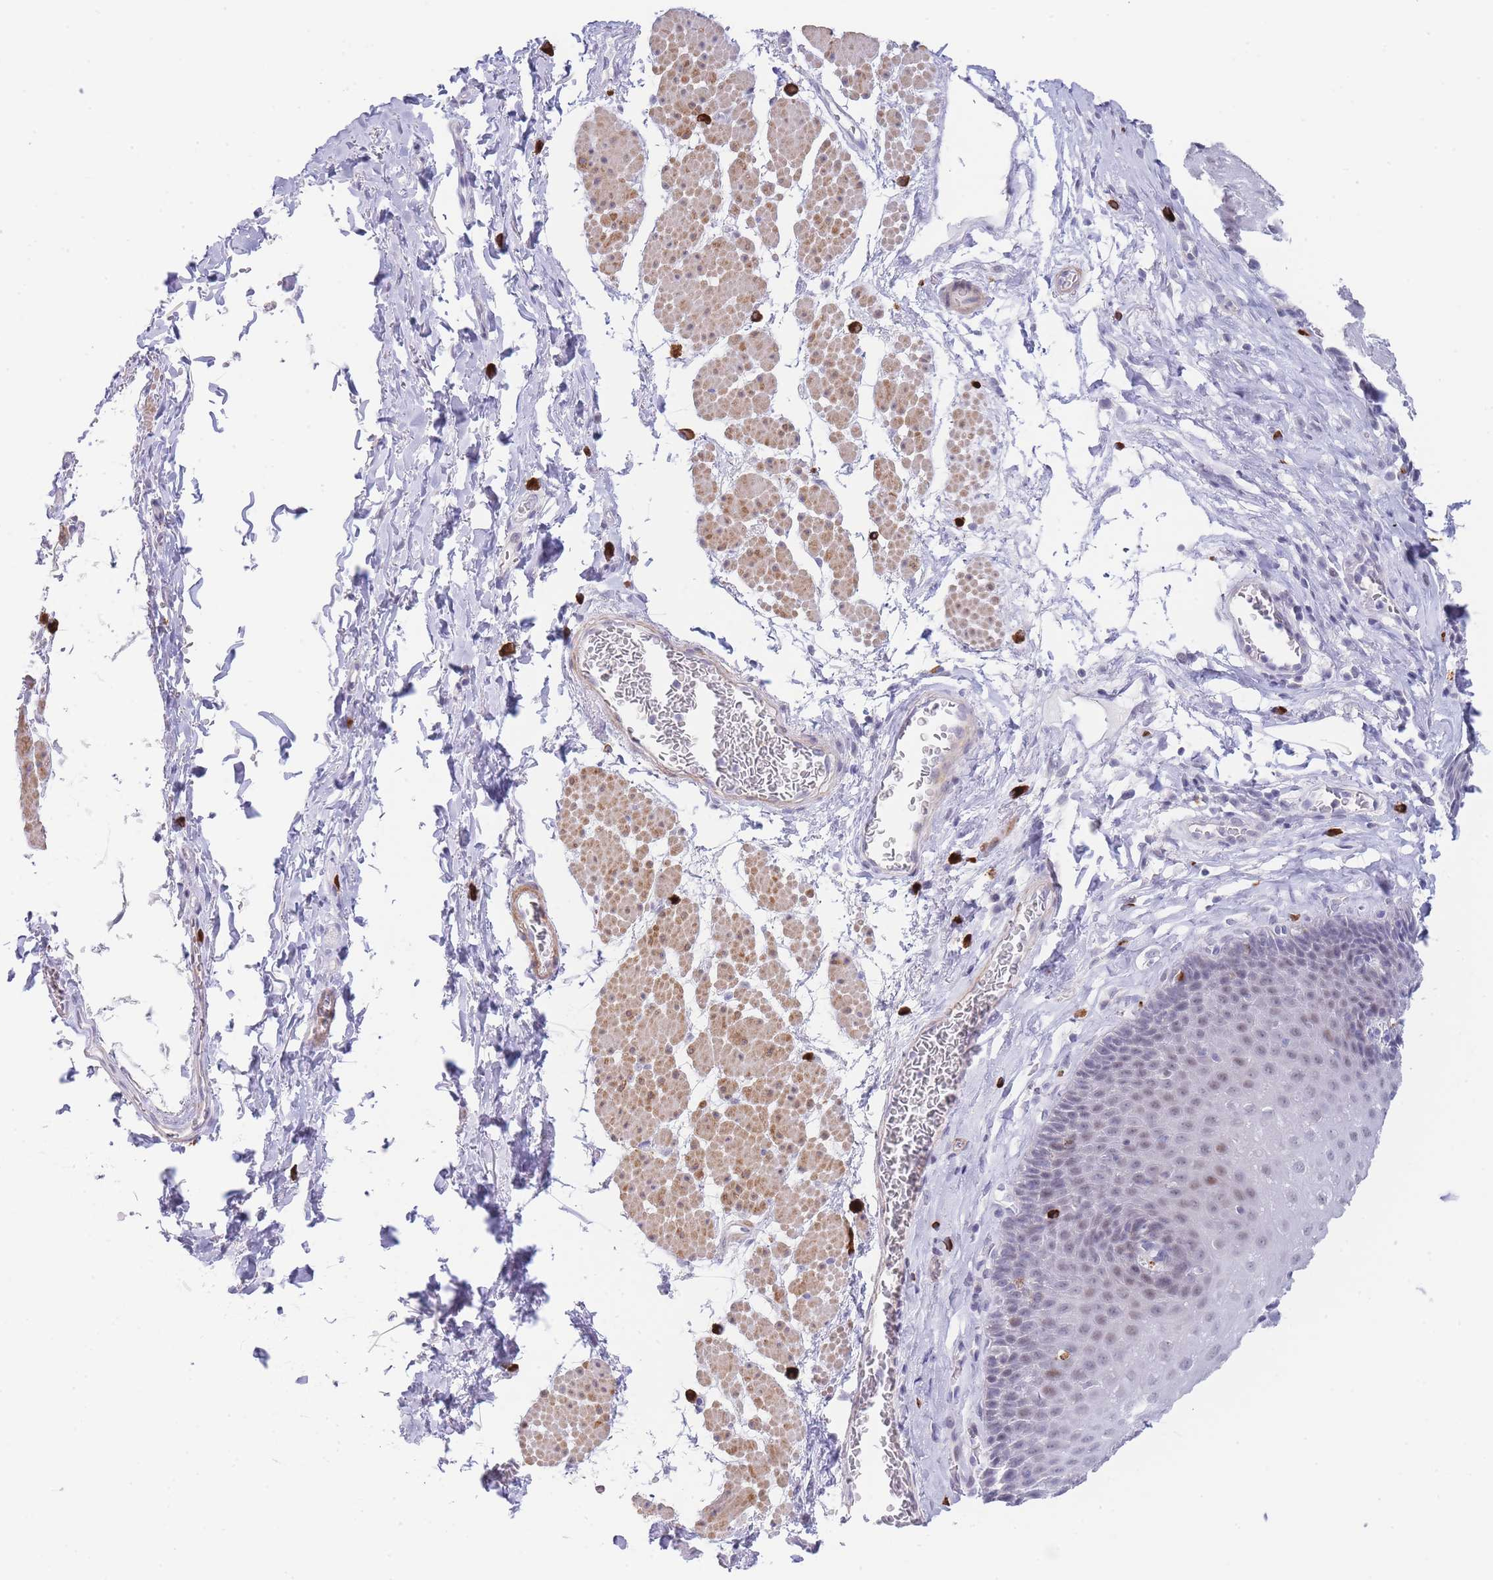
{"staining": {"intensity": "weak", "quantity": "<25%", "location": "nuclear"}, "tissue": "esophagus", "cell_type": "Squamous epithelial cells", "image_type": "normal", "snomed": [{"axis": "morphology", "description": "Normal tissue, NOS"}, {"axis": "topography", "description": "Esophagus"}], "caption": "Protein analysis of unremarkable esophagus exhibits no significant staining in squamous epithelial cells.", "gene": "ASAP3", "patient": {"sex": "female", "age": 66}}